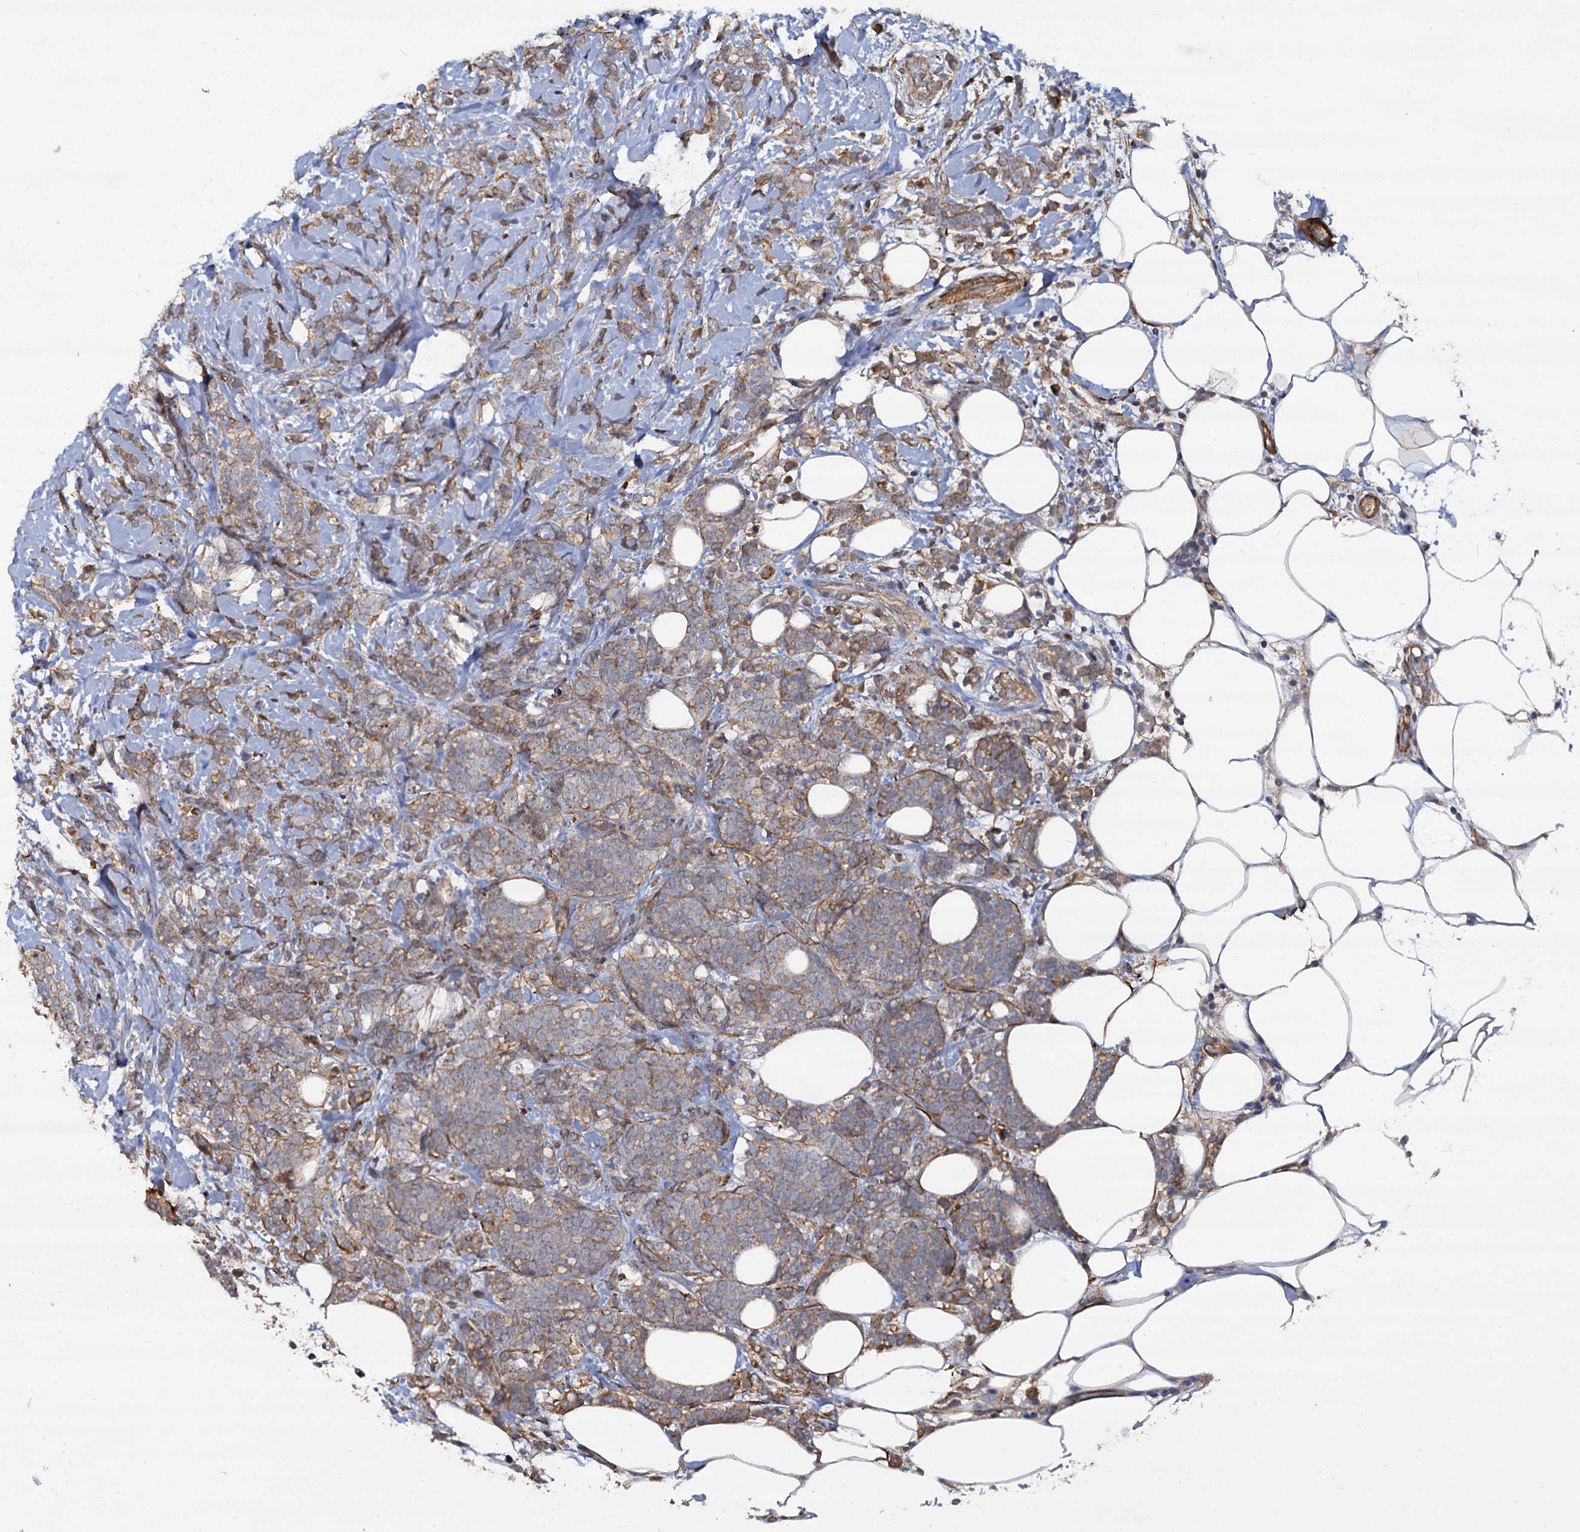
{"staining": {"intensity": "weak", "quantity": ">75%", "location": "cytoplasmic/membranous"}, "tissue": "breast cancer", "cell_type": "Tumor cells", "image_type": "cancer", "snomed": [{"axis": "morphology", "description": "Lobular carcinoma"}, {"axis": "topography", "description": "Breast"}], "caption": "Weak cytoplasmic/membranous positivity for a protein is appreciated in about >75% of tumor cells of breast cancer using IHC.", "gene": "ISM2", "patient": {"sex": "female", "age": 58}}